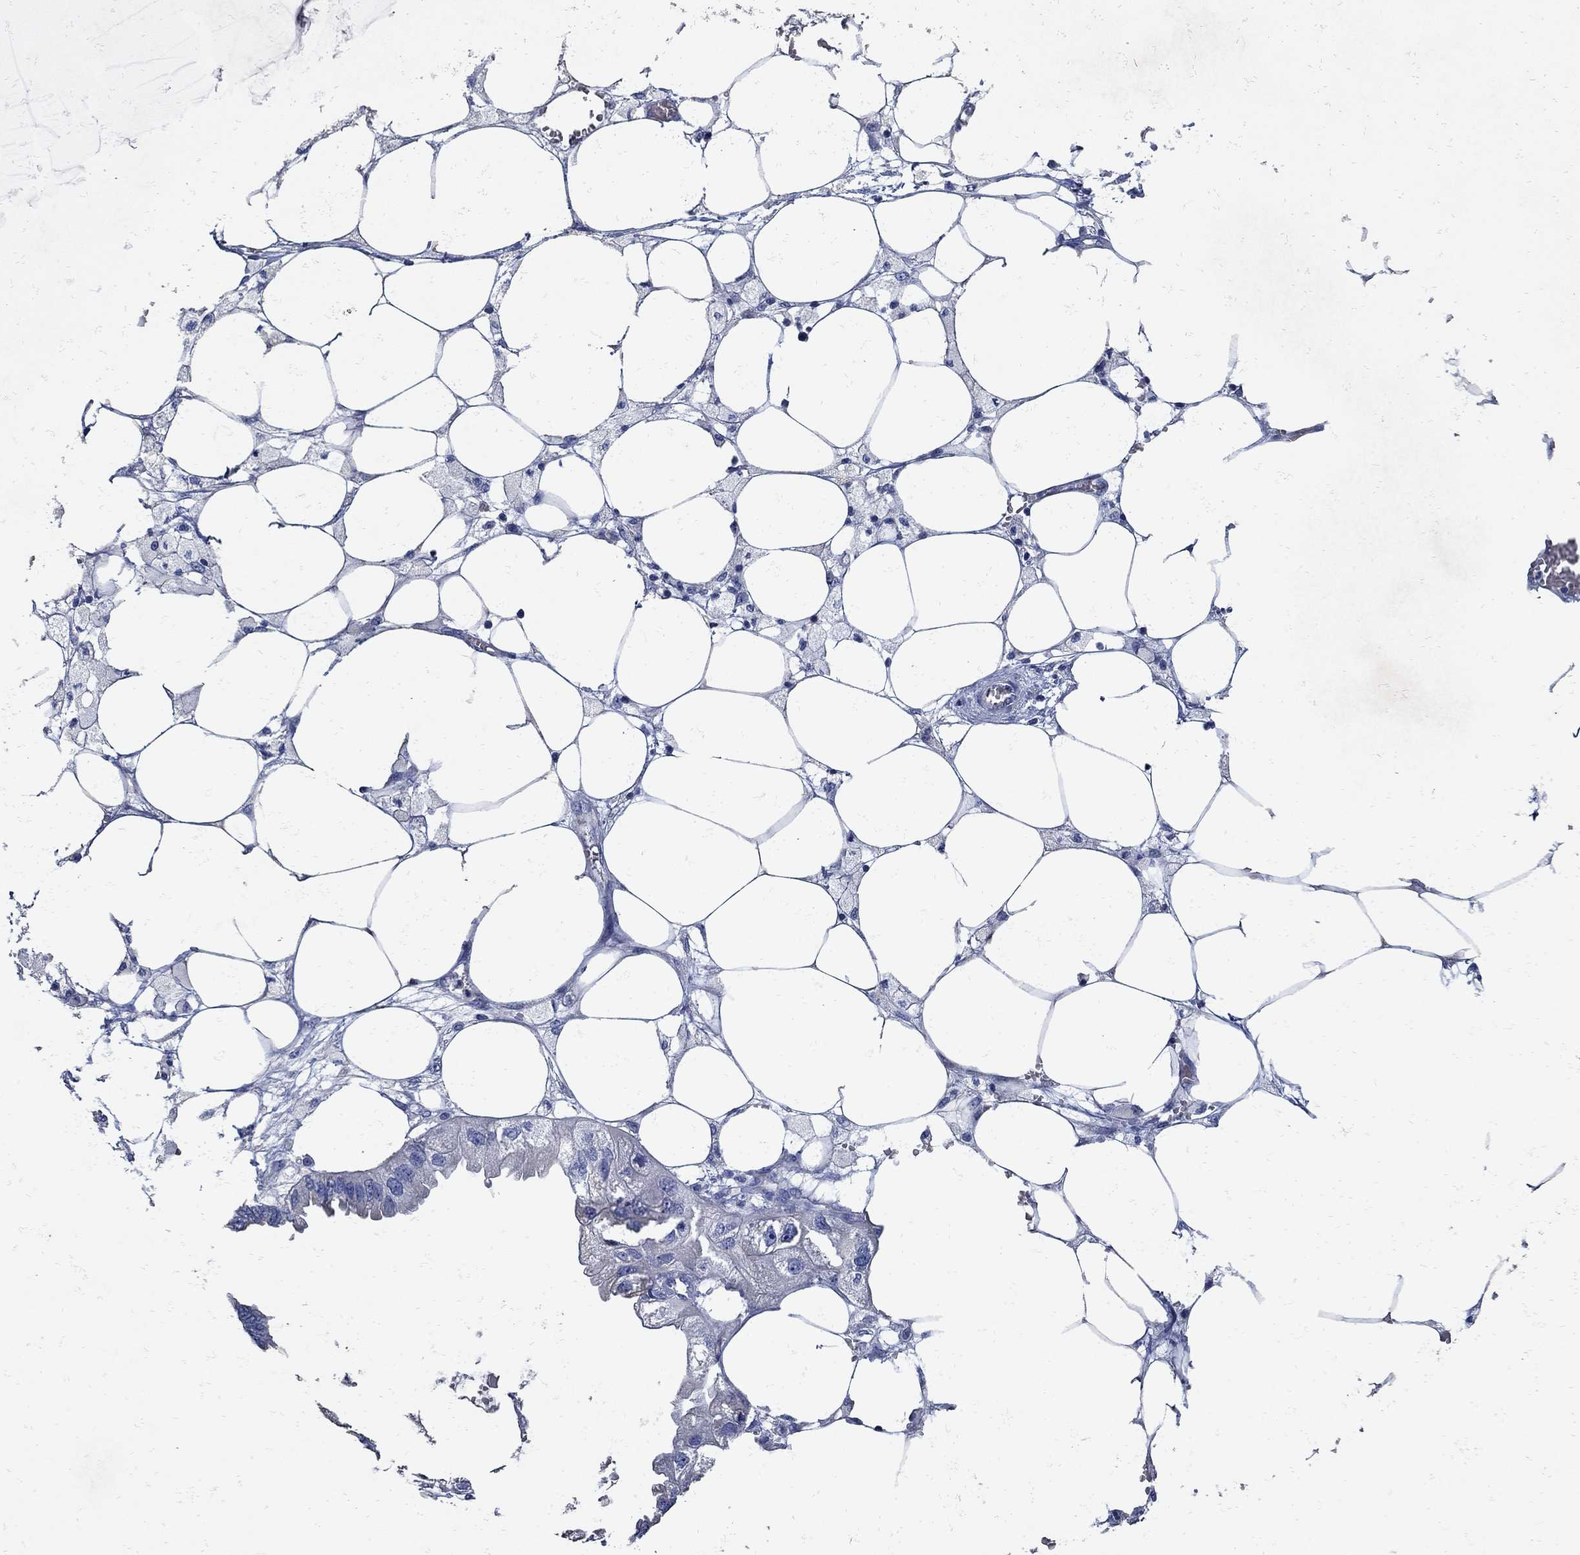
{"staining": {"intensity": "negative", "quantity": "none", "location": "none"}, "tissue": "endometrial cancer", "cell_type": "Tumor cells", "image_type": "cancer", "snomed": [{"axis": "morphology", "description": "Adenocarcinoma, NOS"}, {"axis": "morphology", "description": "Adenocarcinoma, metastatic, NOS"}, {"axis": "topography", "description": "Adipose tissue"}, {"axis": "topography", "description": "Endometrium"}], "caption": "The immunohistochemistry (IHC) image has no significant expression in tumor cells of endometrial metastatic adenocarcinoma tissue.", "gene": "NOS1", "patient": {"sex": "female", "age": 67}}